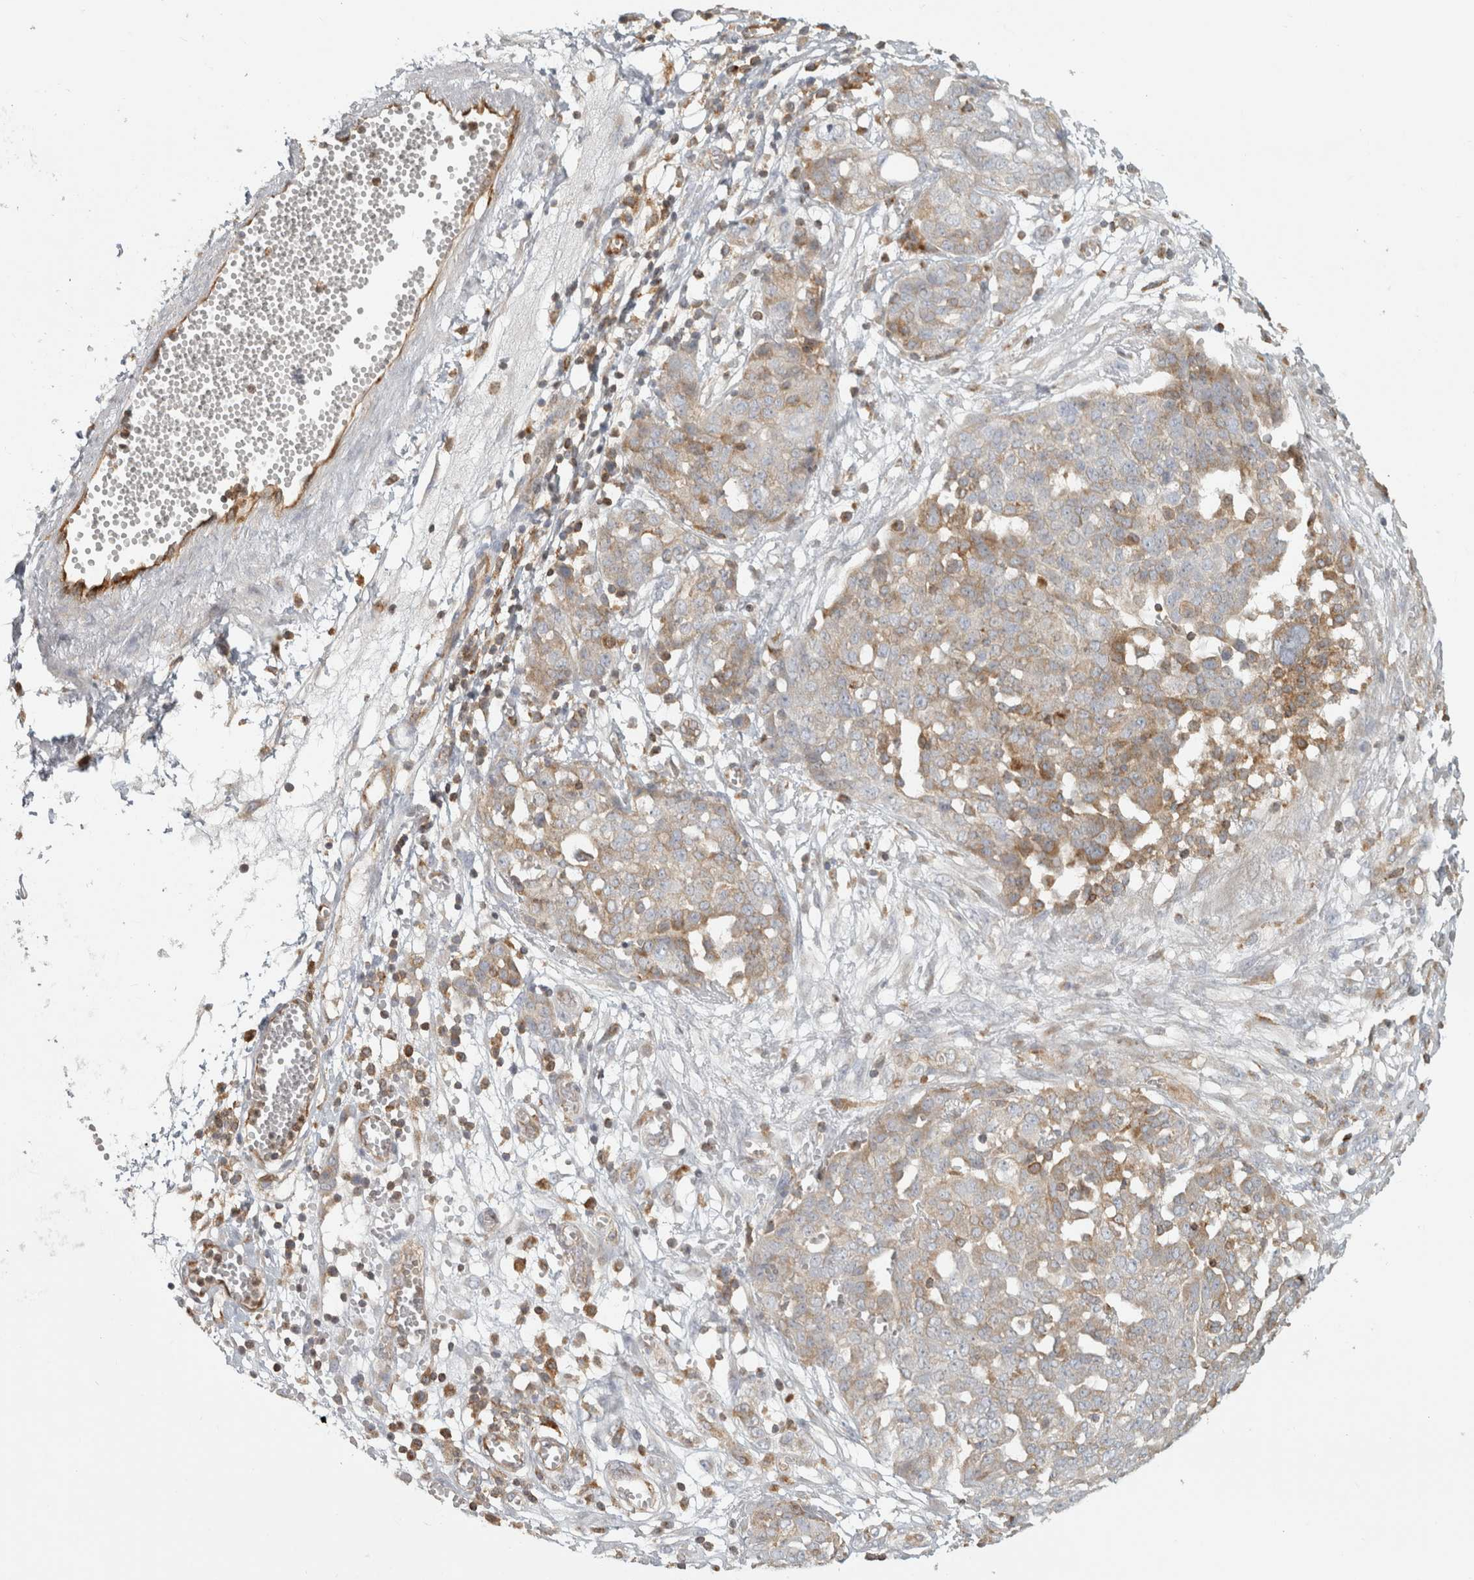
{"staining": {"intensity": "moderate", "quantity": "<25%", "location": "cytoplasmic/membranous"}, "tissue": "ovarian cancer", "cell_type": "Tumor cells", "image_type": "cancer", "snomed": [{"axis": "morphology", "description": "Cystadenocarcinoma, serous, NOS"}, {"axis": "topography", "description": "Soft tissue"}, {"axis": "topography", "description": "Ovary"}], "caption": "There is low levels of moderate cytoplasmic/membranous expression in tumor cells of ovarian cancer (serous cystadenocarcinoma), as demonstrated by immunohistochemical staining (brown color).", "gene": "HLA-E", "patient": {"sex": "female", "age": 57}}